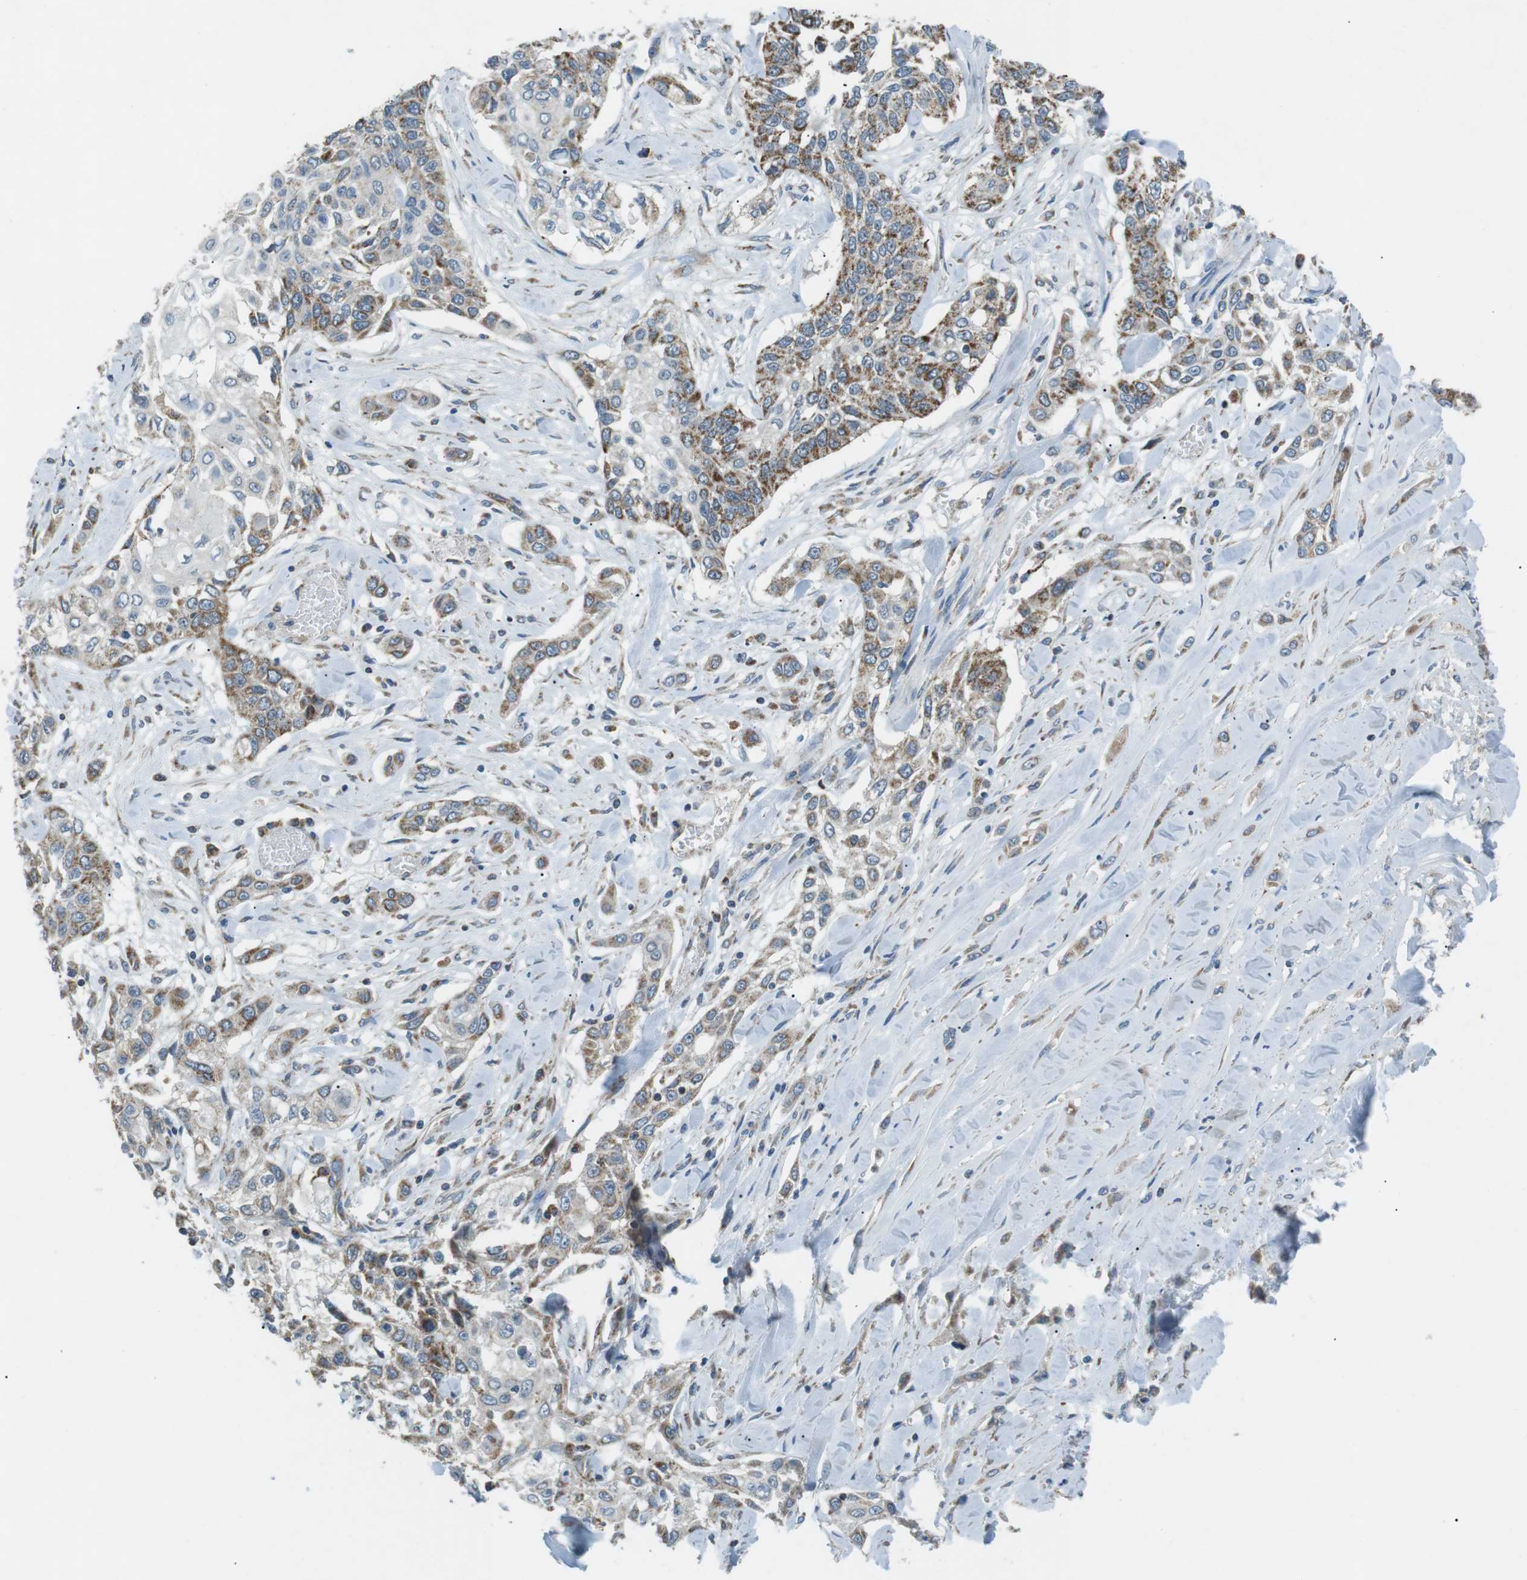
{"staining": {"intensity": "moderate", "quantity": "25%-75%", "location": "cytoplasmic/membranous"}, "tissue": "lung cancer", "cell_type": "Tumor cells", "image_type": "cancer", "snomed": [{"axis": "morphology", "description": "Squamous cell carcinoma, NOS"}, {"axis": "topography", "description": "Lung"}], "caption": "Squamous cell carcinoma (lung) stained with immunohistochemistry shows moderate cytoplasmic/membranous positivity in approximately 25%-75% of tumor cells.", "gene": "BACE1", "patient": {"sex": "male", "age": 71}}